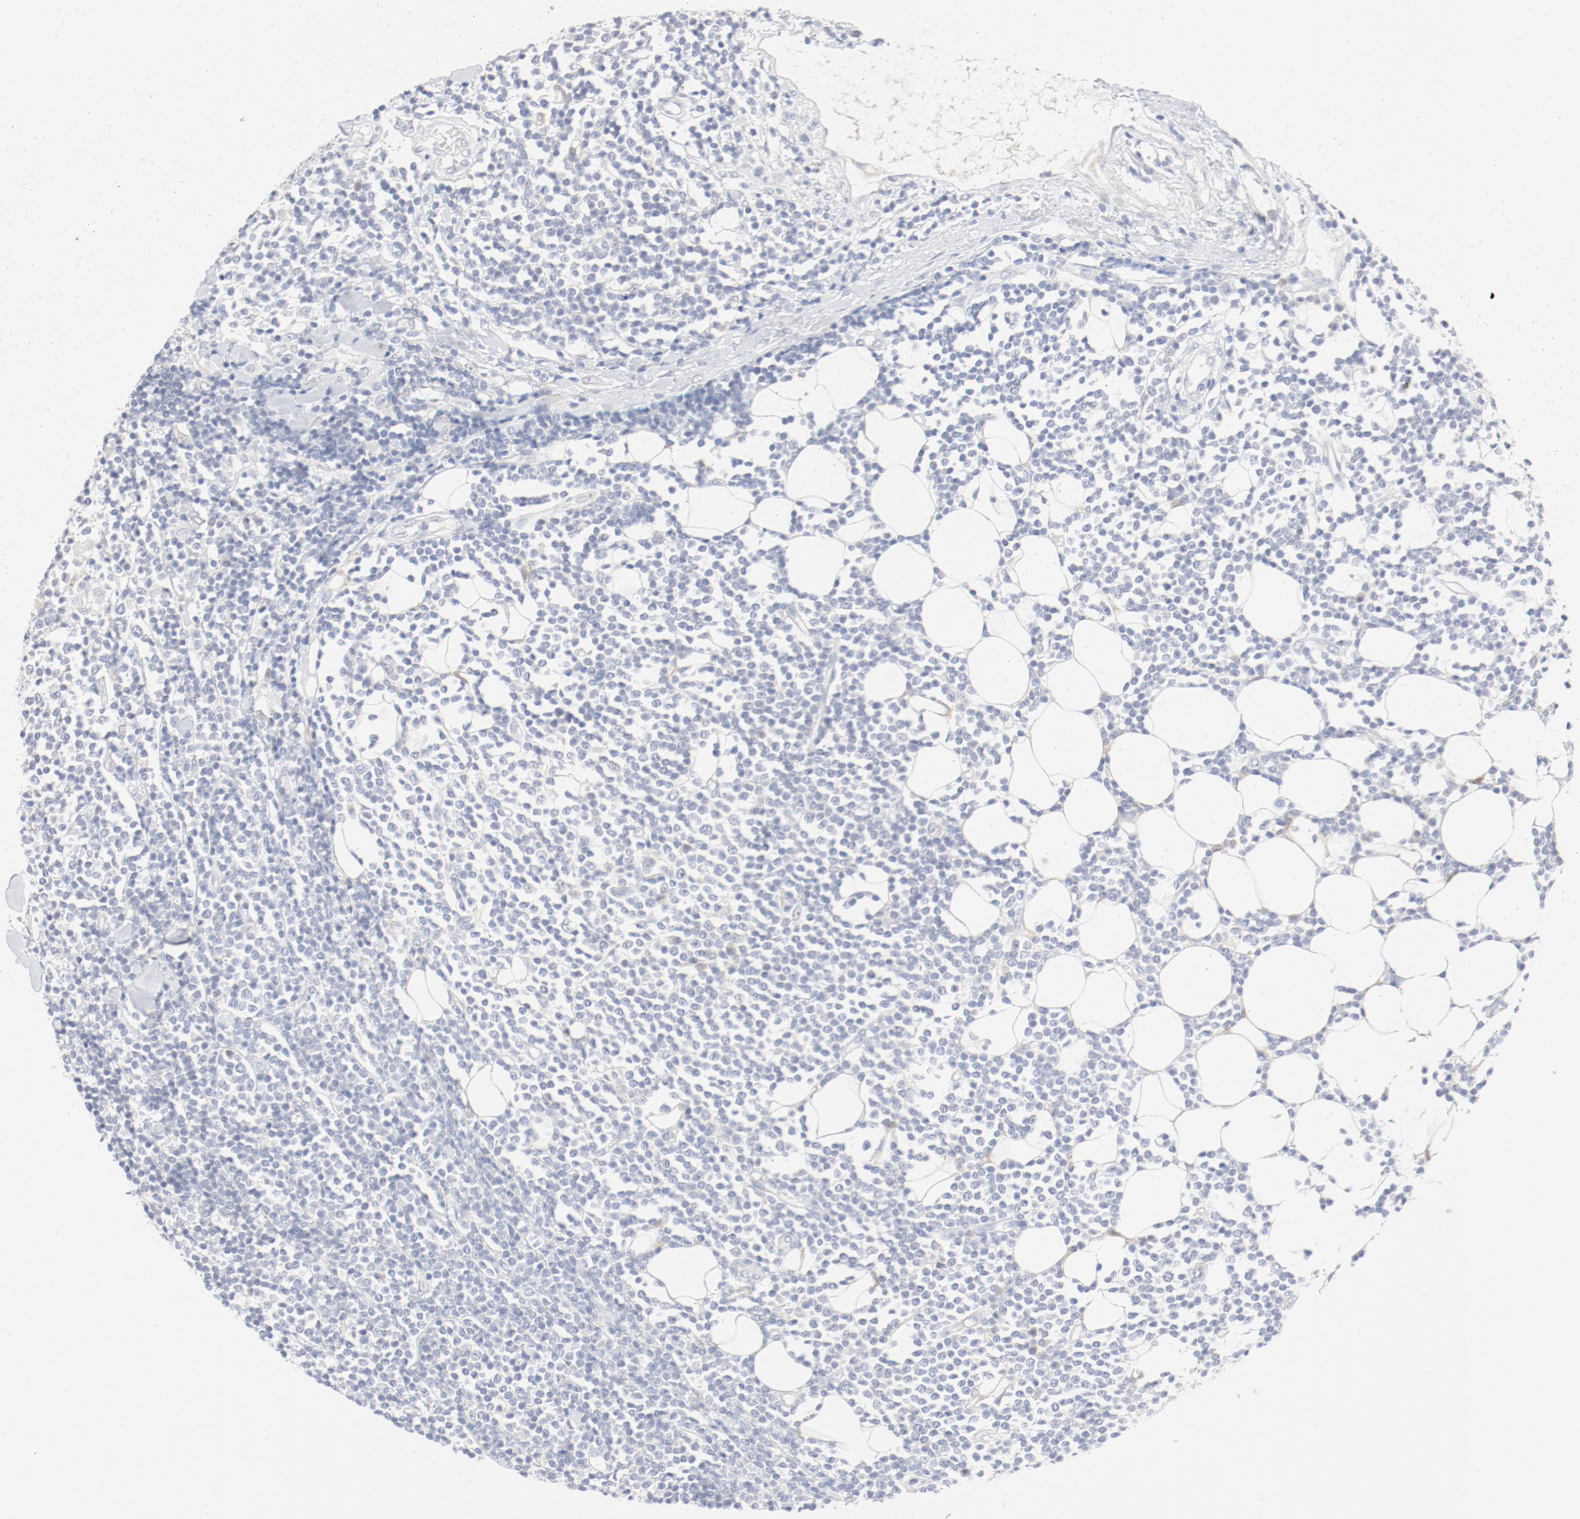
{"staining": {"intensity": "negative", "quantity": "none", "location": "none"}, "tissue": "lymphoma", "cell_type": "Tumor cells", "image_type": "cancer", "snomed": [{"axis": "morphology", "description": "Malignant lymphoma, non-Hodgkin's type, Low grade"}, {"axis": "topography", "description": "Soft tissue"}], "caption": "An image of human lymphoma is negative for staining in tumor cells.", "gene": "PGM1", "patient": {"sex": "male", "age": 92}}